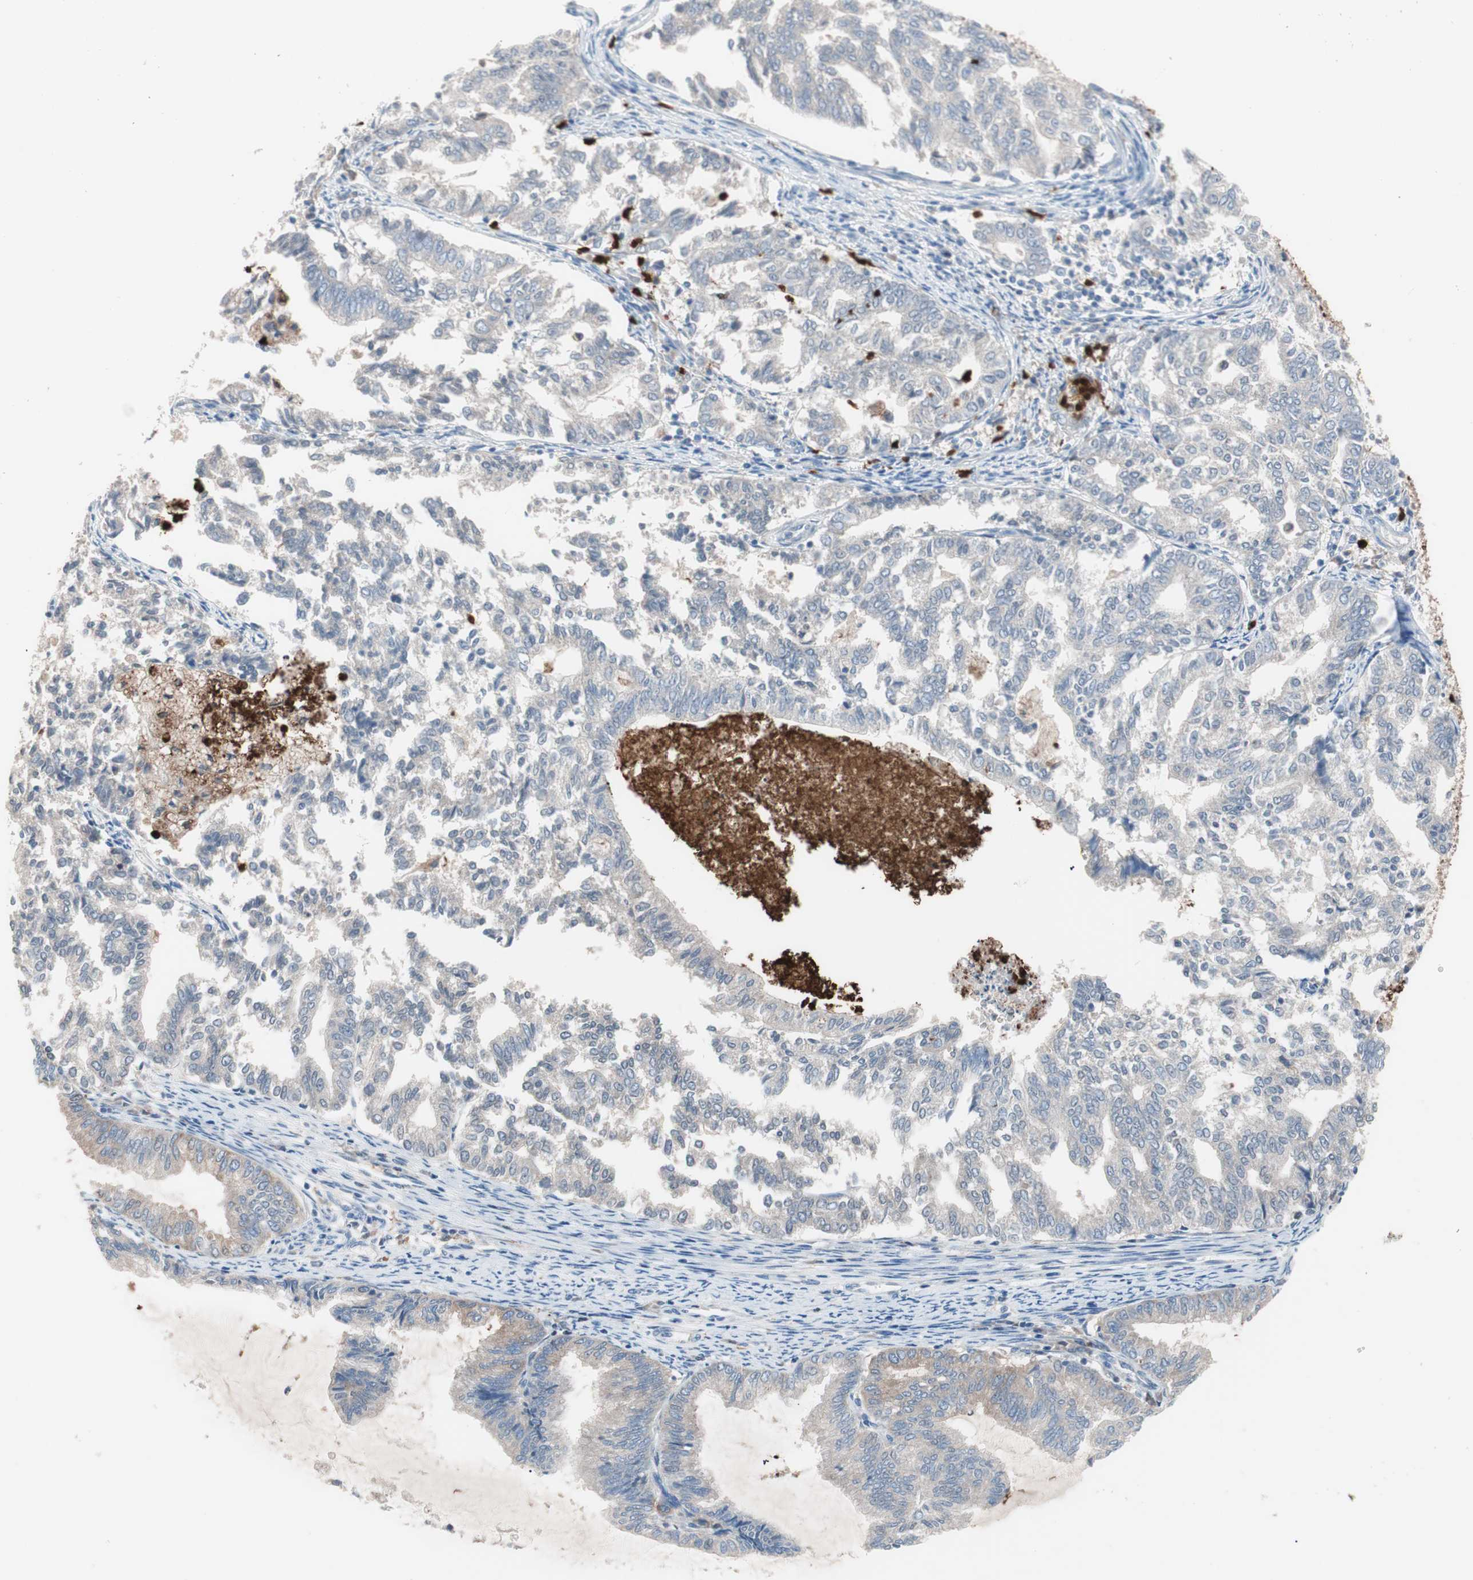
{"staining": {"intensity": "weak", "quantity": "<25%", "location": "cytoplasmic/membranous"}, "tissue": "endometrial cancer", "cell_type": "Tumor cells", "image_type": "cancer", "snomed": [{"axis": "morphology", "description": "Adenocarcinoma, NOS"}, {"axis": "topography", "description": "Endometrium"}], "caption": "Immunohistochemistry (IHC) of human endometrial cancer (adenocarcinoma) displays no staining in tumor cells.", "gene": "CLEC4D", "patient": {"sex": "female", "age": 79}}